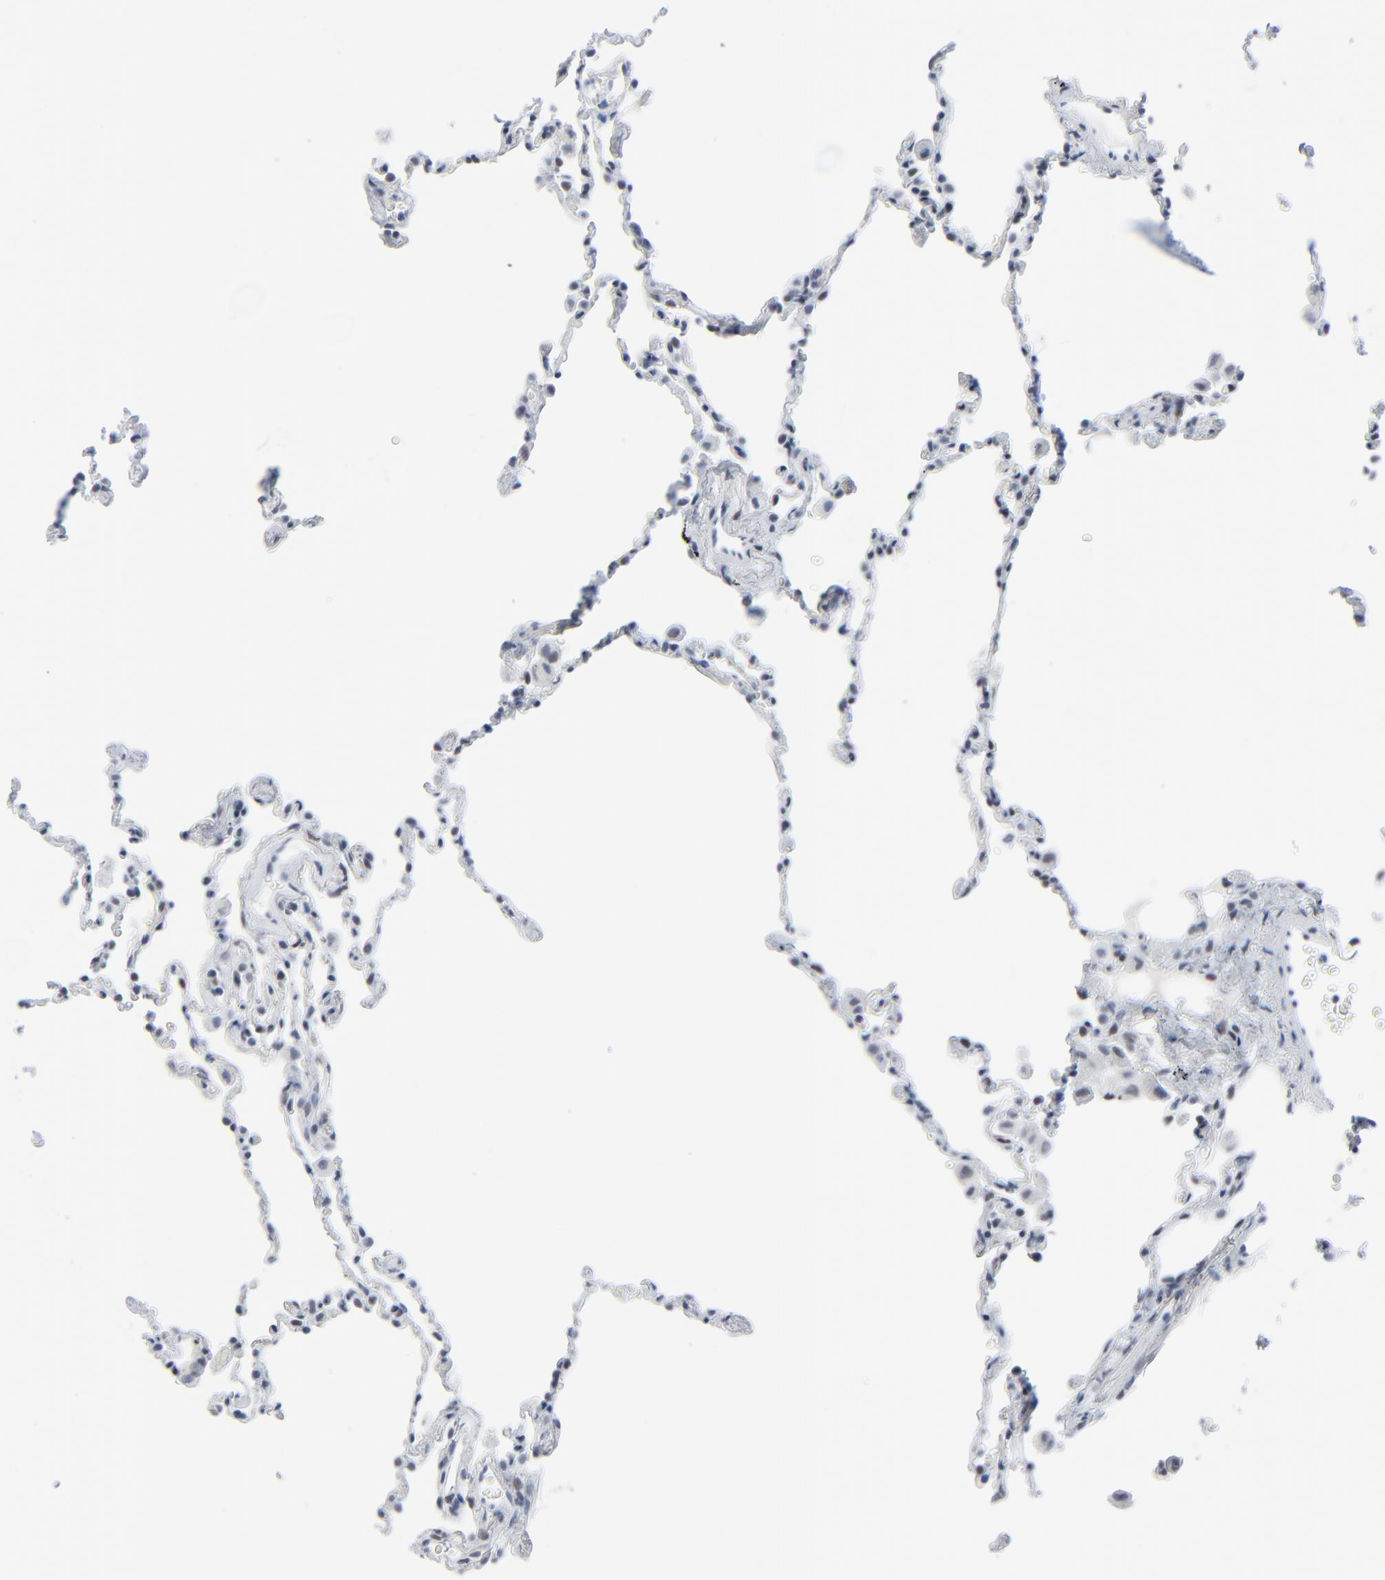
{"staining": {"intensity": "weak", "quantity": "<25%", "location": "nuclear"}, "tissue": "lung", "cell_type": "Alveolar cells", "image_type": "normal", "snomed": [{"axis": "morphology", "description": "Normal tissue, NOS"}, {"axis": "morphology", "description": "Soft tissue tumor metastatic"}, {"axis": "topography", "description": "Lung"}], "caption": "Human lung stained for a protein using immunohistochemistry (IHC) reveals no positivity in alveolar cells.", "gene": "SIRT1", "patient": {"sex": "male", "age": 59}}